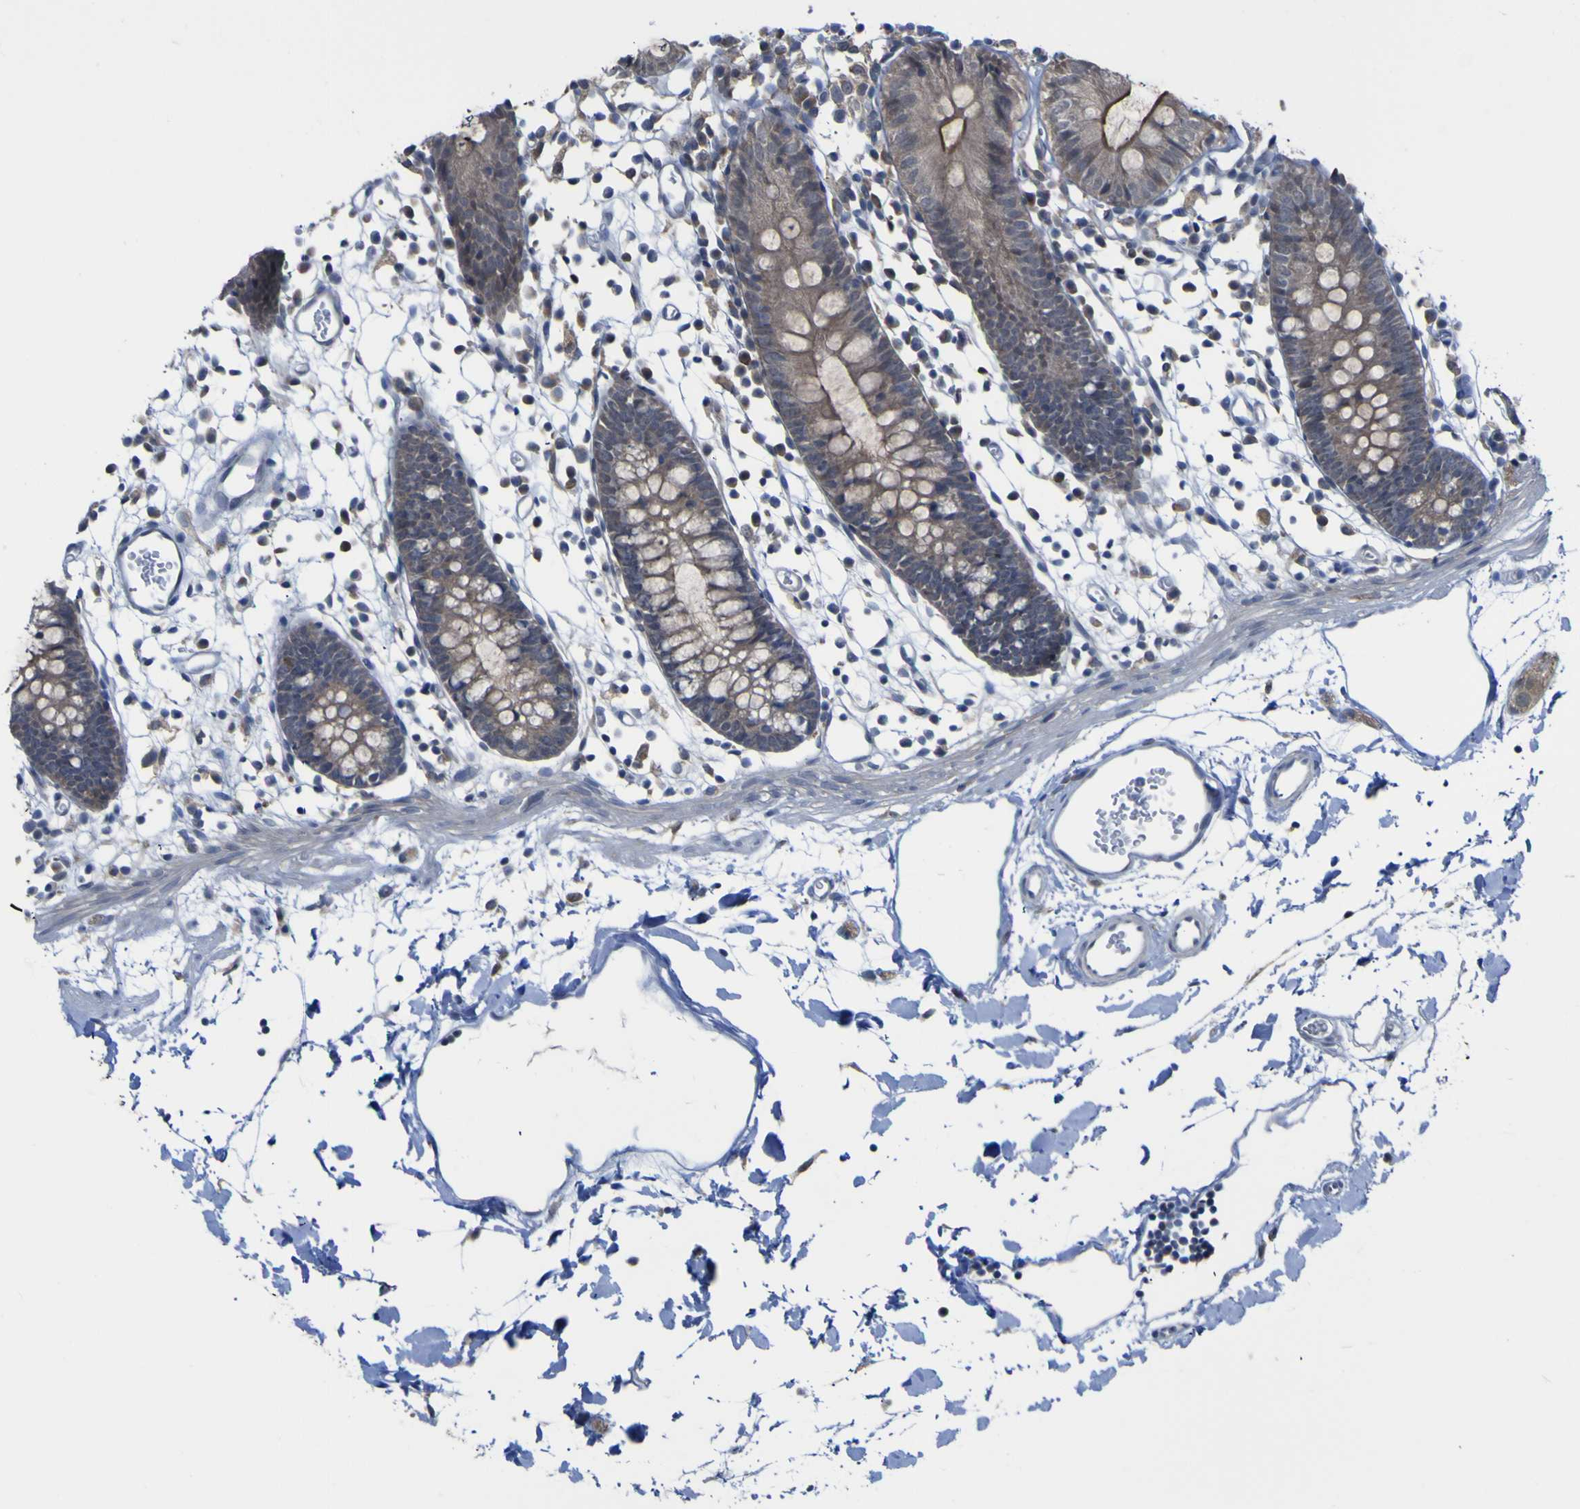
{"staining": {"intensity": "negative", "quantity": "none", "location": "none"}, "tissue": "colon", "cell_type": "Endothelial cells", "image_type": "normal", "snomed": [{"axis": "morphology", "description": "Normal tissue, NOS"}, {"axis": "topography", "description": "Colon"}], "caption": "Endothelial cells show no significant protein expression in normal colon.", "gene": "TNFRSF11A", "patient": {"sex": "male", "age": 14}}